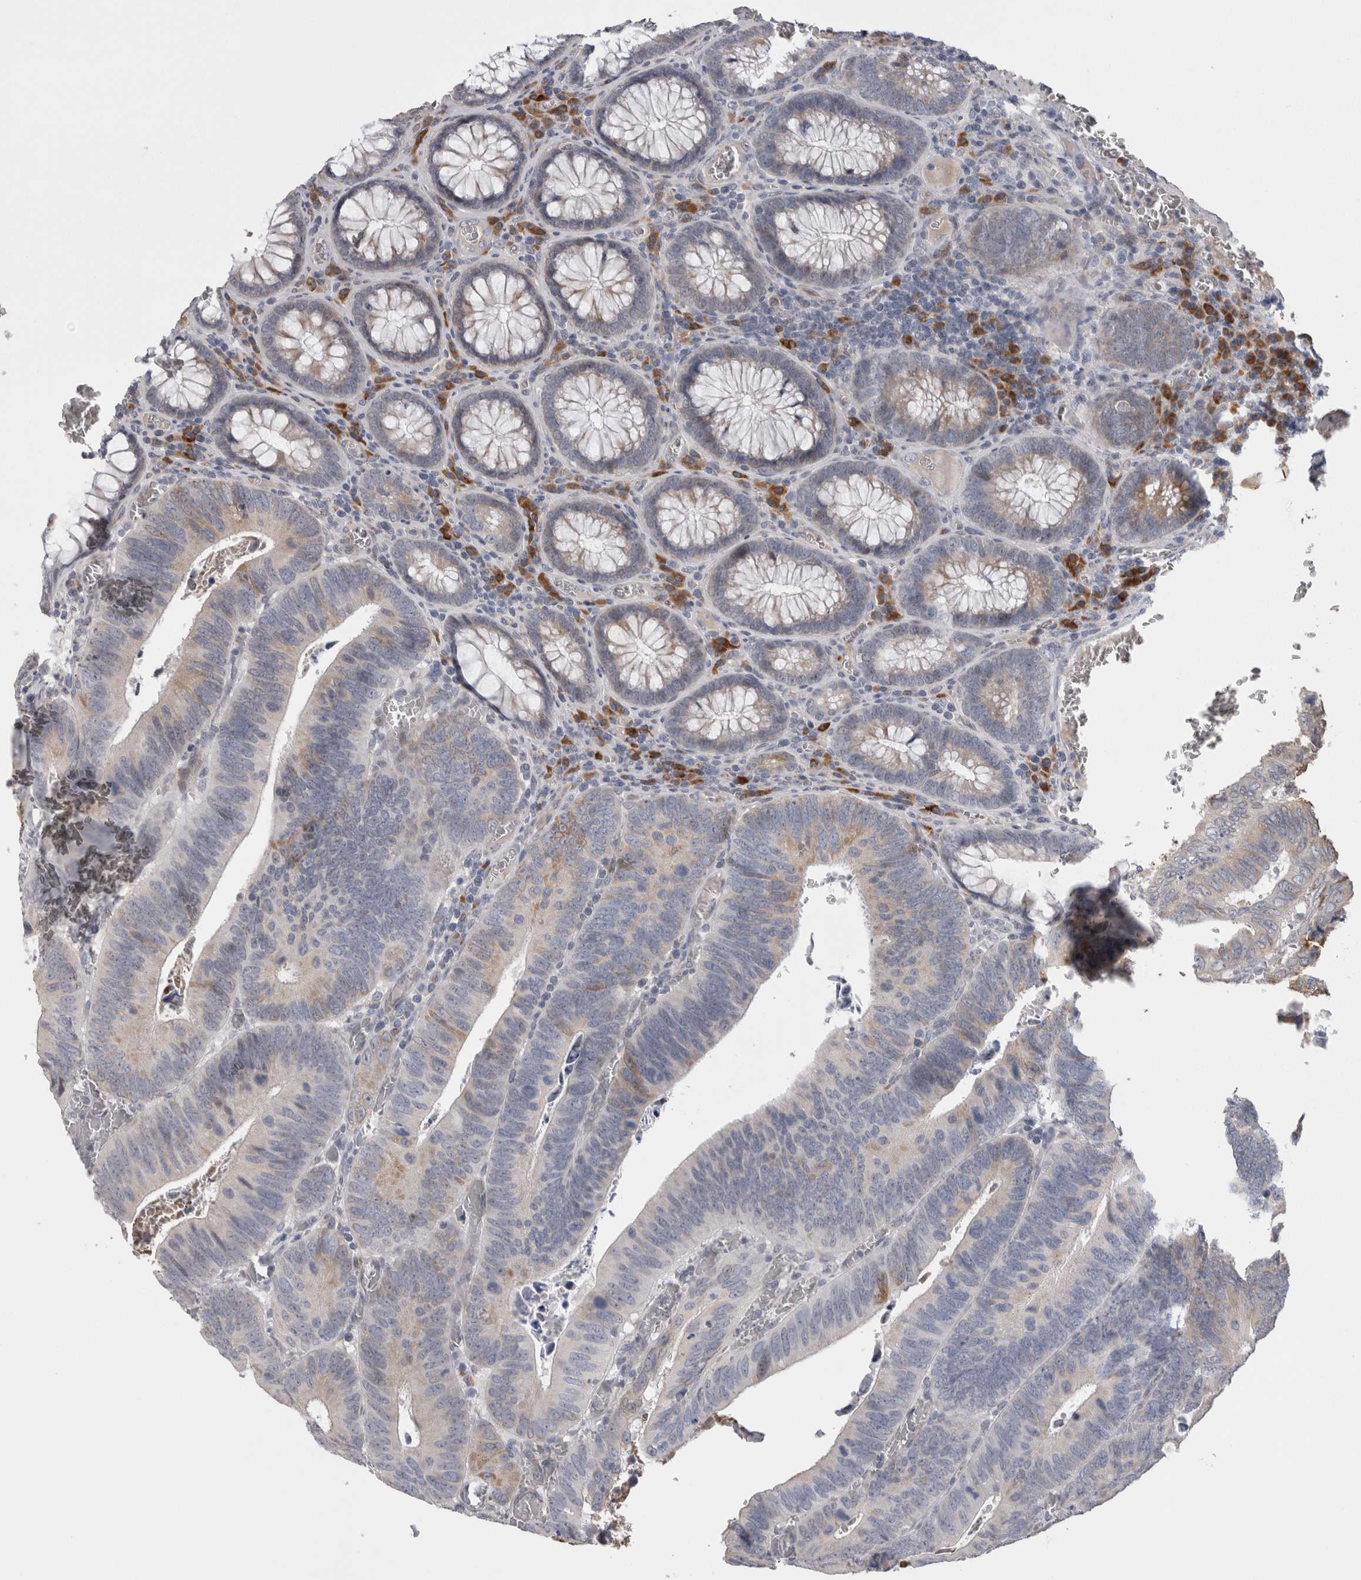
{"staining": {"intensity": "negative", "quantity": "none", "location": "none"}, "tissue": "colorectal cancer", "cell_type": "Tumor cells", "image_type": "cancer", "snomed": [{"axis": "morphology", "description": "Inflammation, NOS"}, {"axis": "morphology", "description": "Adenocarcinoma, NOS"}, {"axis": "topography", "description": "Colon"}], "caption": "Tumor cells show no significant staining in colorectal cancer. (Immunohistochemistry, brightfield microscopy, high magnification).", "gene": "STC1", "patient": {"sex": "male", "age": 72}}